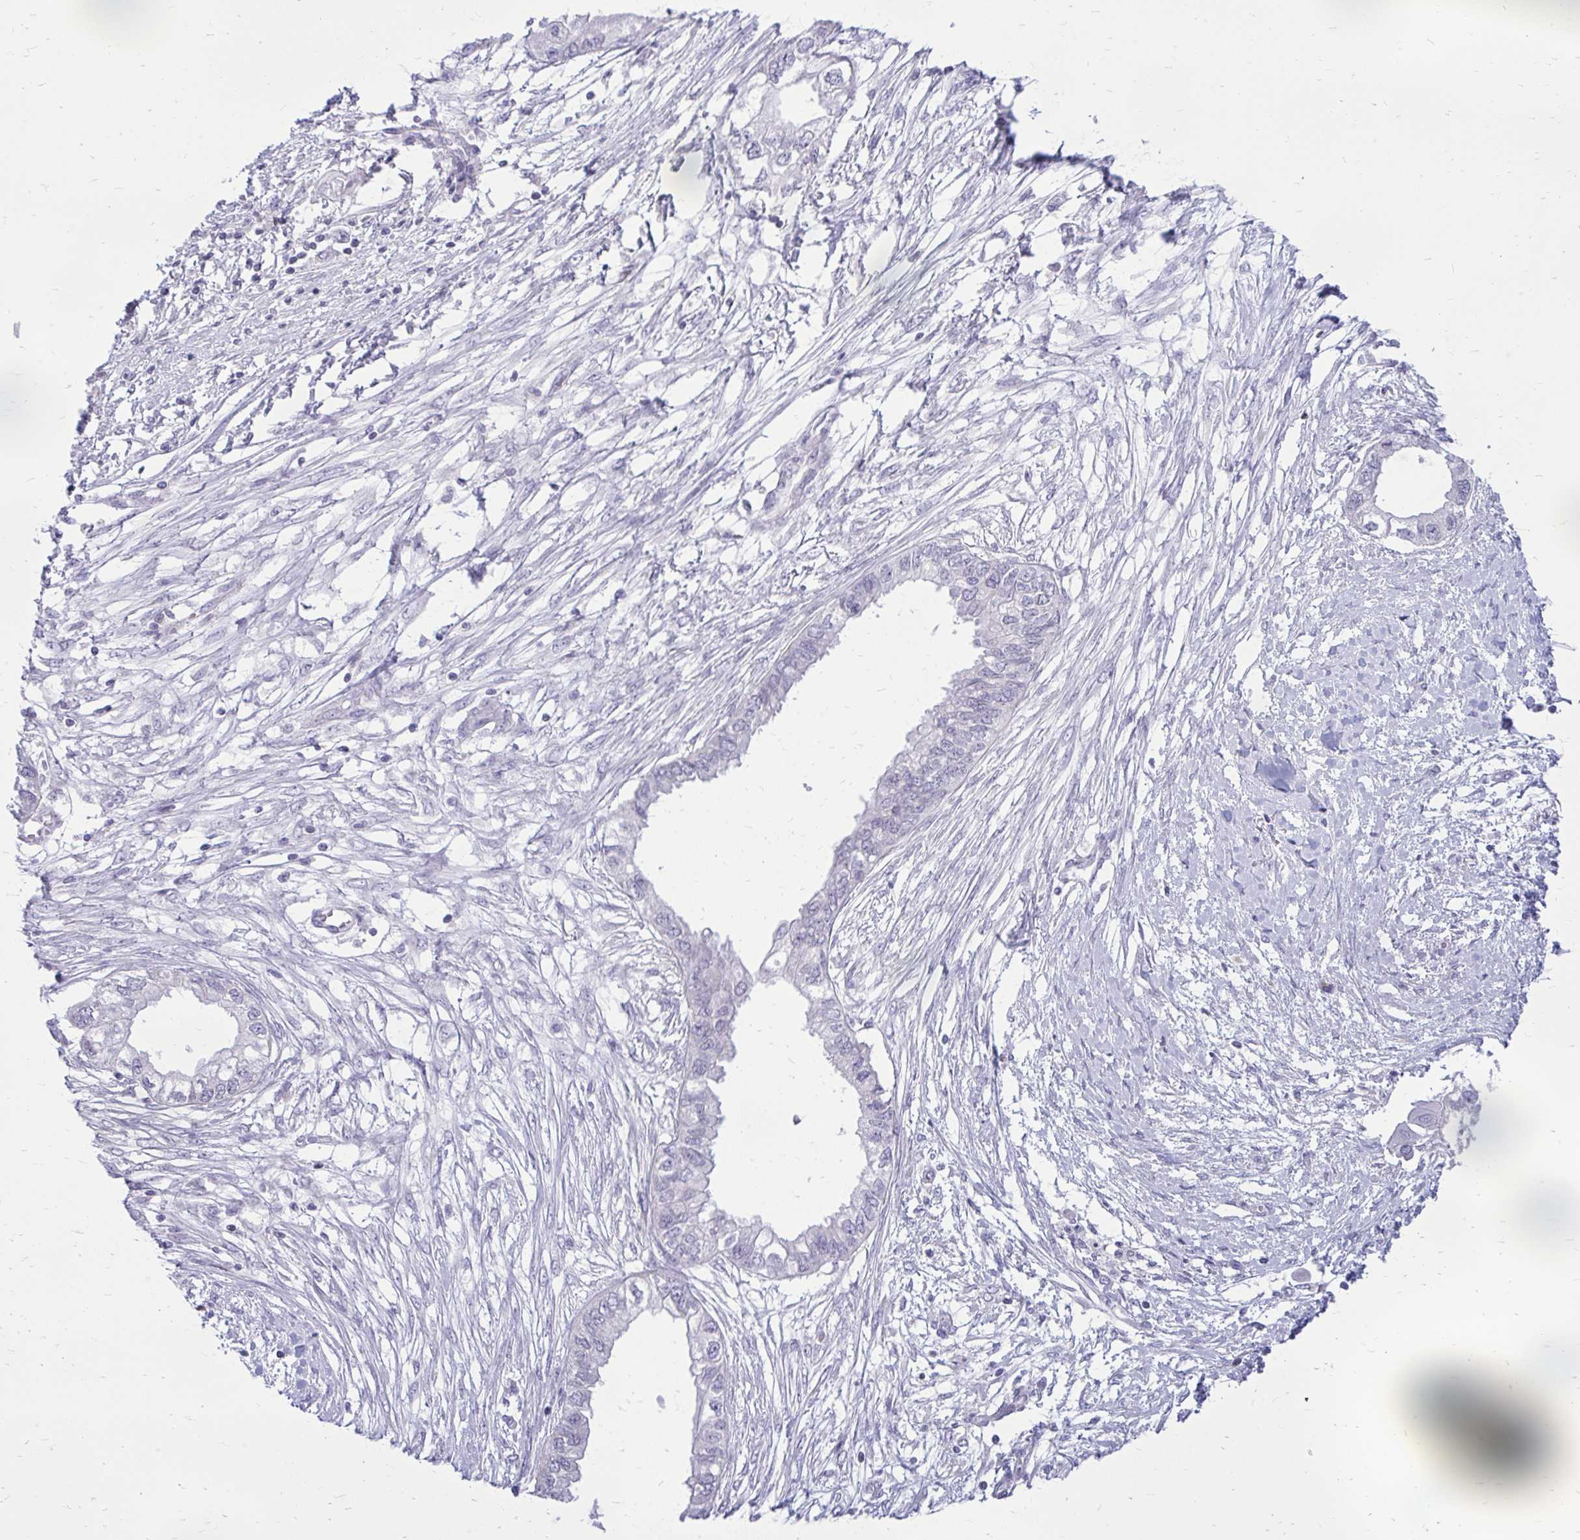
{"staining": {"intensity": "negative", "quantity": "none", "location": "none"}, "tissue": "endometrial cancer", "cell_type": "Tumor cells", "image_type": "cancer", "snomed": [{"axis": "morphology", "description": "Adenocarcinoma, NOS"}, {"axis": "morphology", "description": "Adenocarcinoma, metastatic, NOS"}, {"axis": "topography", "description": "Adipose tissue"}, {"axis": "topography", "description": "Endometrium"}], "caption": "Metastatic adenocarcinoma (endometrial) was stained to show a protein in brown. There is no significant expression in tumor cells.", "gene": "RPS6KA2", "patient": {"sex": "female", "age": 67}}